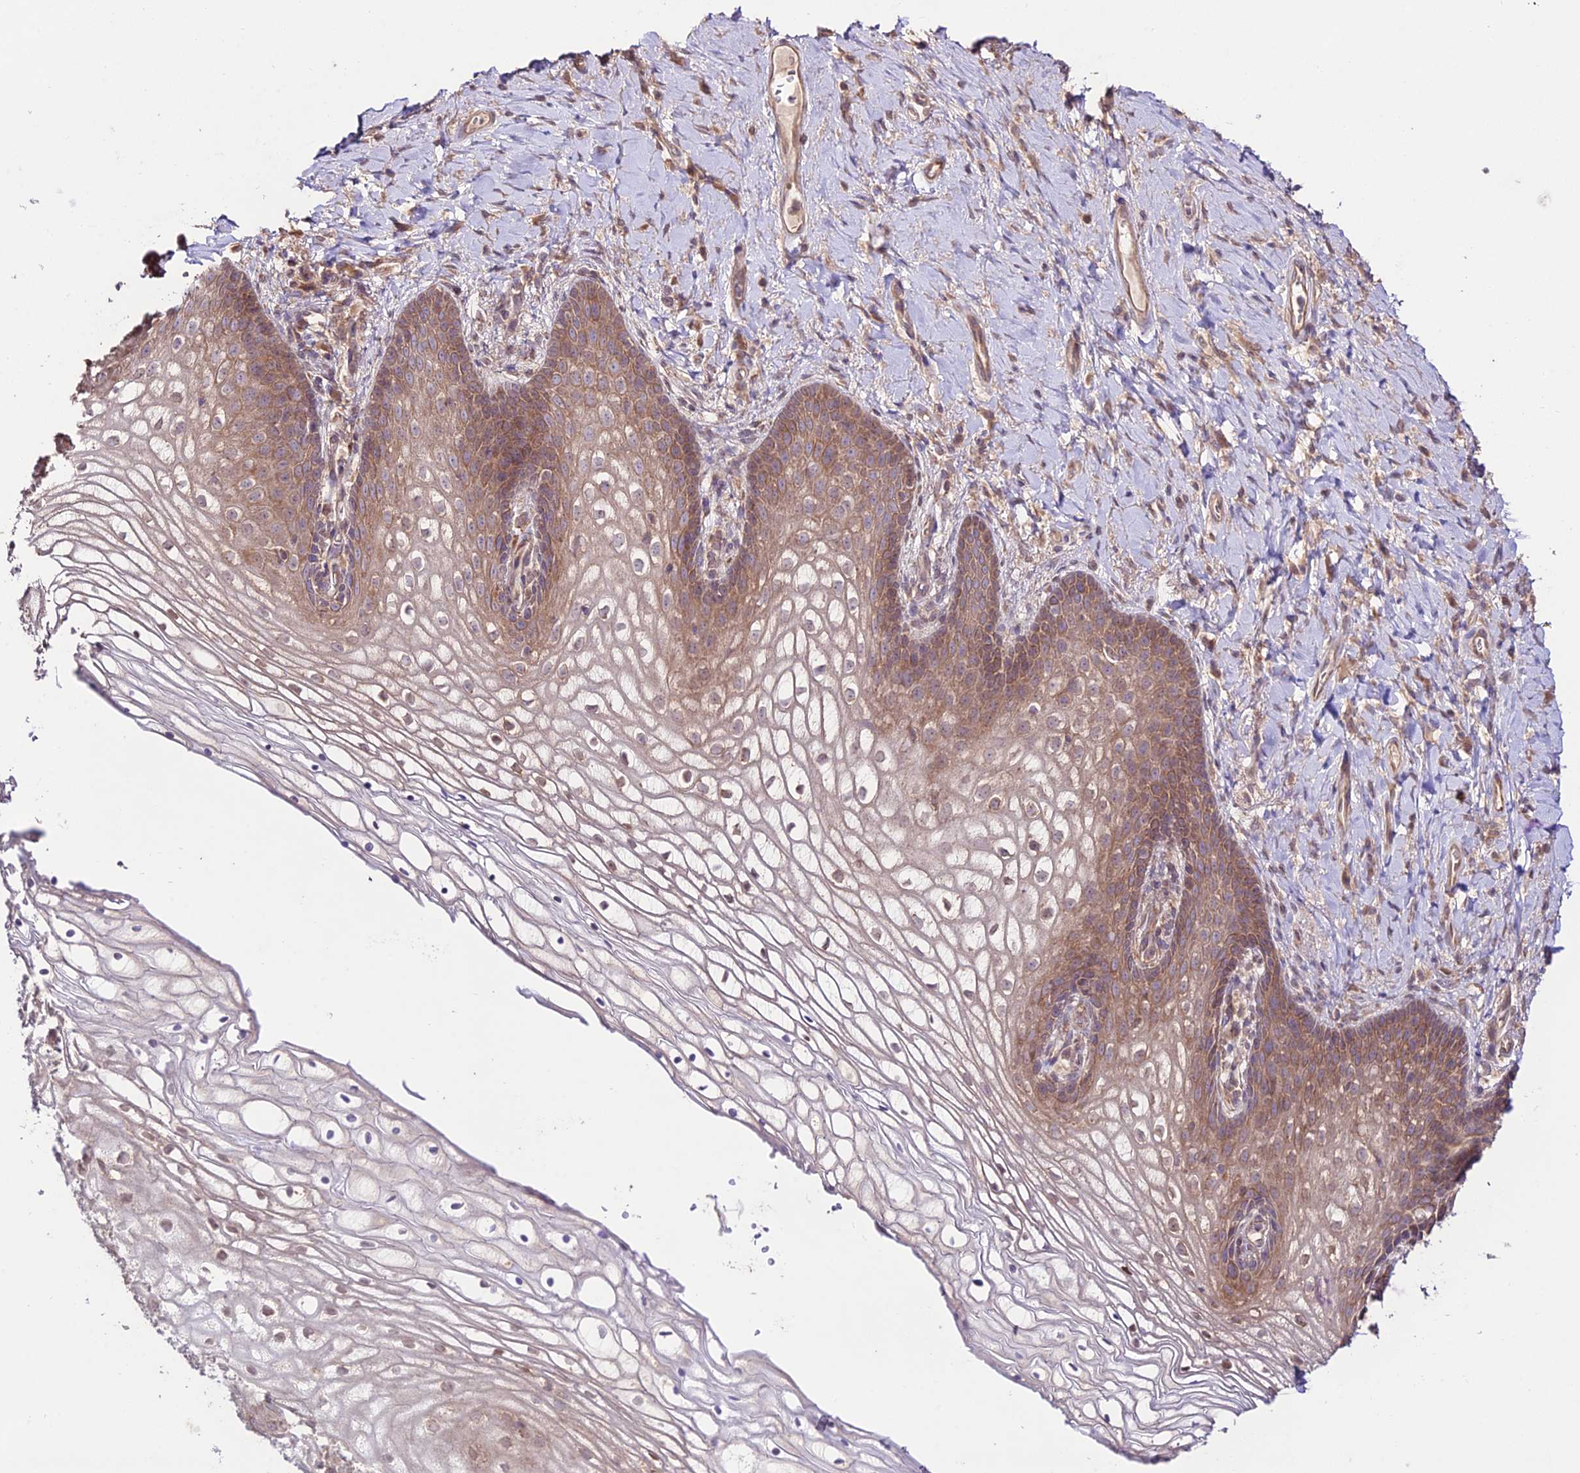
{"staining": {"intensity": "moderate", "quantity": ">75%", "location": "cytoplasmic/membranous"}, "tissue": "vagina", "cell_type": "Squamous epithelial cells", "image_type": "normal", "snomed": [{"axis": "morphology", "description": "Normal tissue, NOS"}, {"axis": "topography", "description": "Vagina"}], "caption": "A high-resolution photomicrograph shows IHC staining of benign vagina, which displays moderate cytoplasmic/membranous staining in approximately >75% of squamous epithelial cells.", "gene": "TMEM259", "patient": {"sex": "female", "age": 60}}